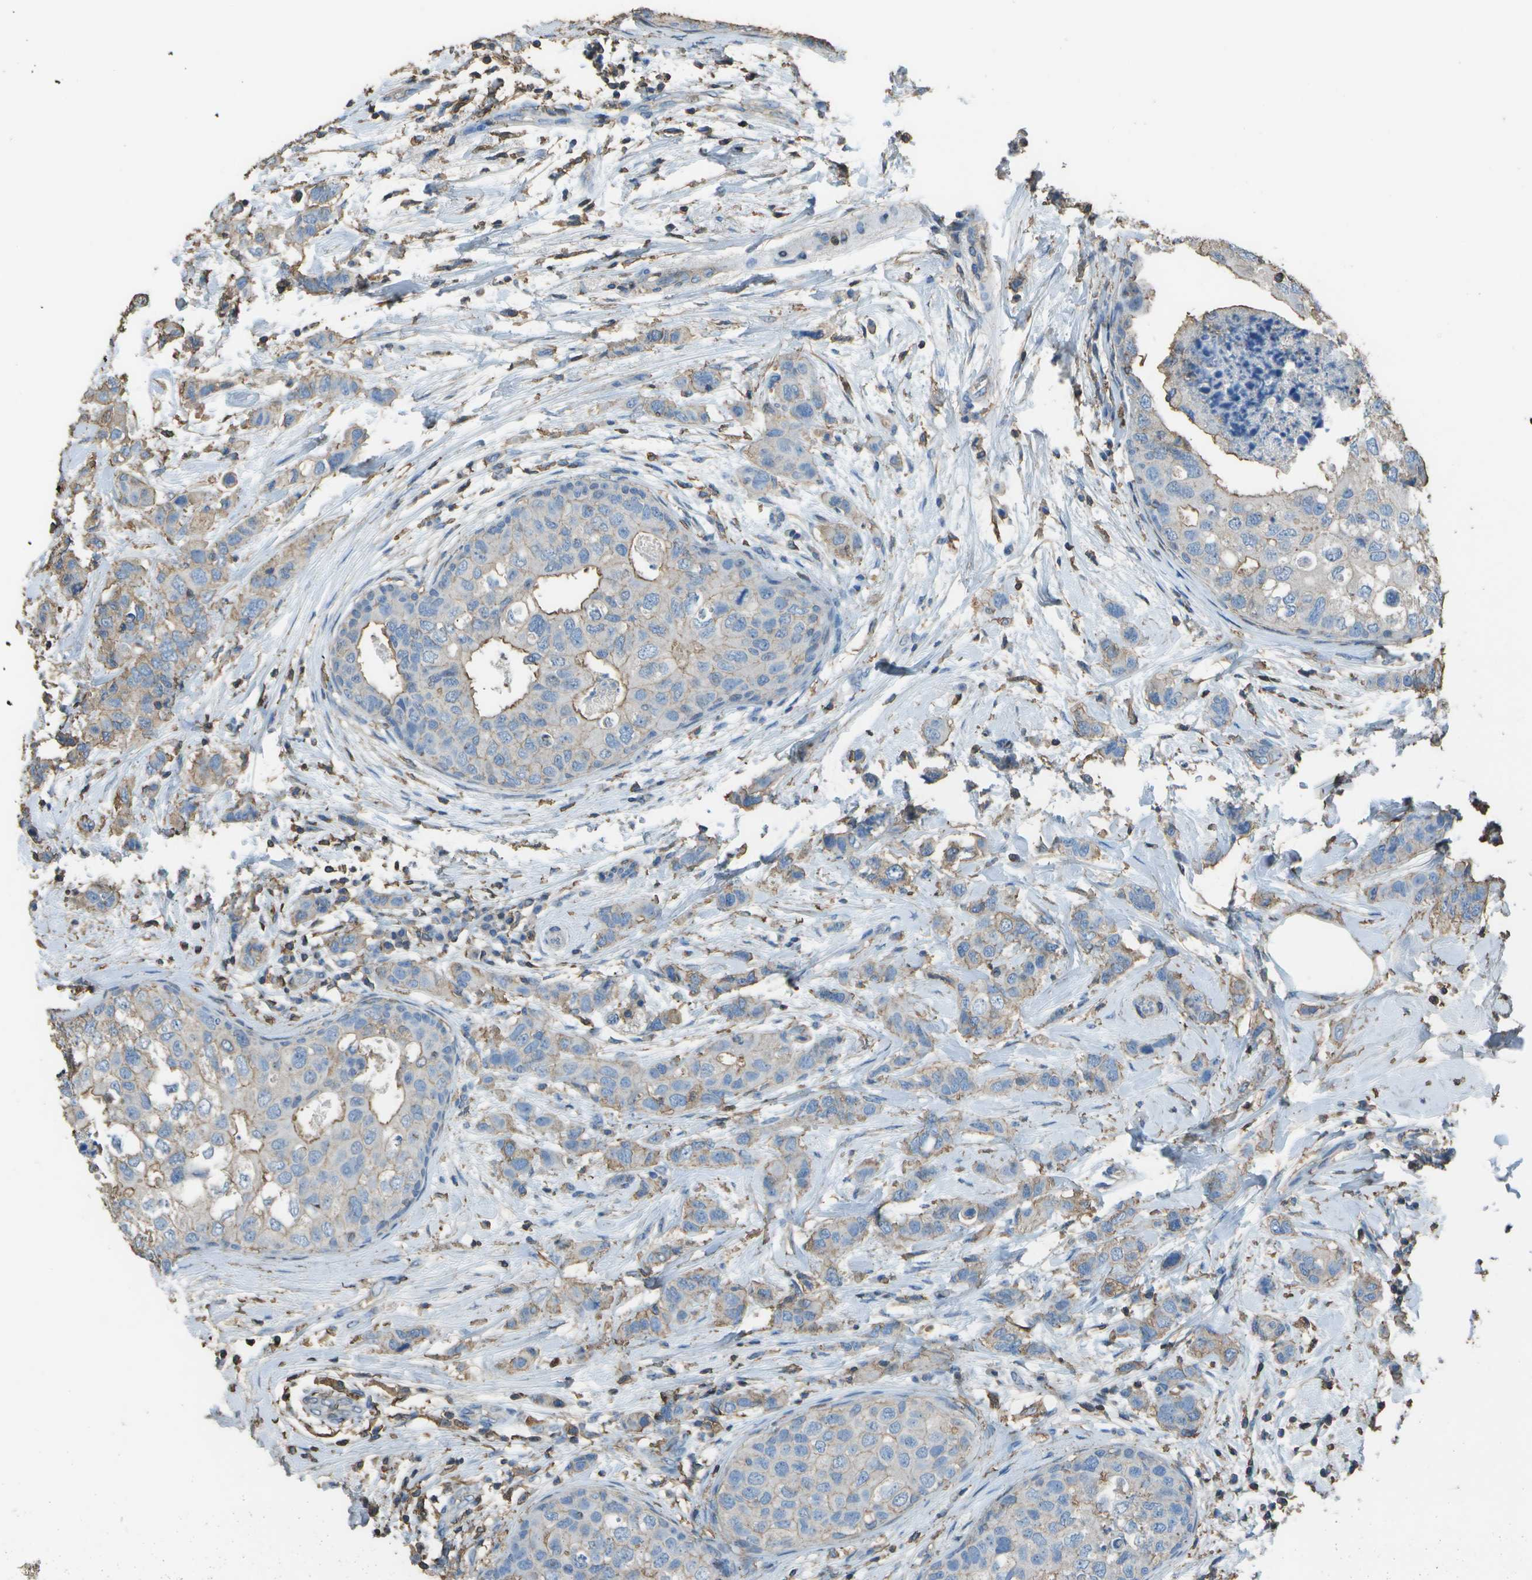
{"staining": {"intensity": "weak", "quantity": "<25%", "location": "cytoplasmic/membranous"}, "tissue": "breast cancer", "cell_type": "Tumor cells", "image_type": "cancer", "snomed": [{"axis": "morphology", "description": "Duct carcinoma"}, {"axis": "topography", "description": "Breast"}], "caption": "Tumor cells are negative for brown protein staining in infiltrating ductal carcinoma (breast). (IHC, brightfield microscopy, high magnification).", "gene": "CYP4F11", "patient": {"sex": "female", "age": 50}}